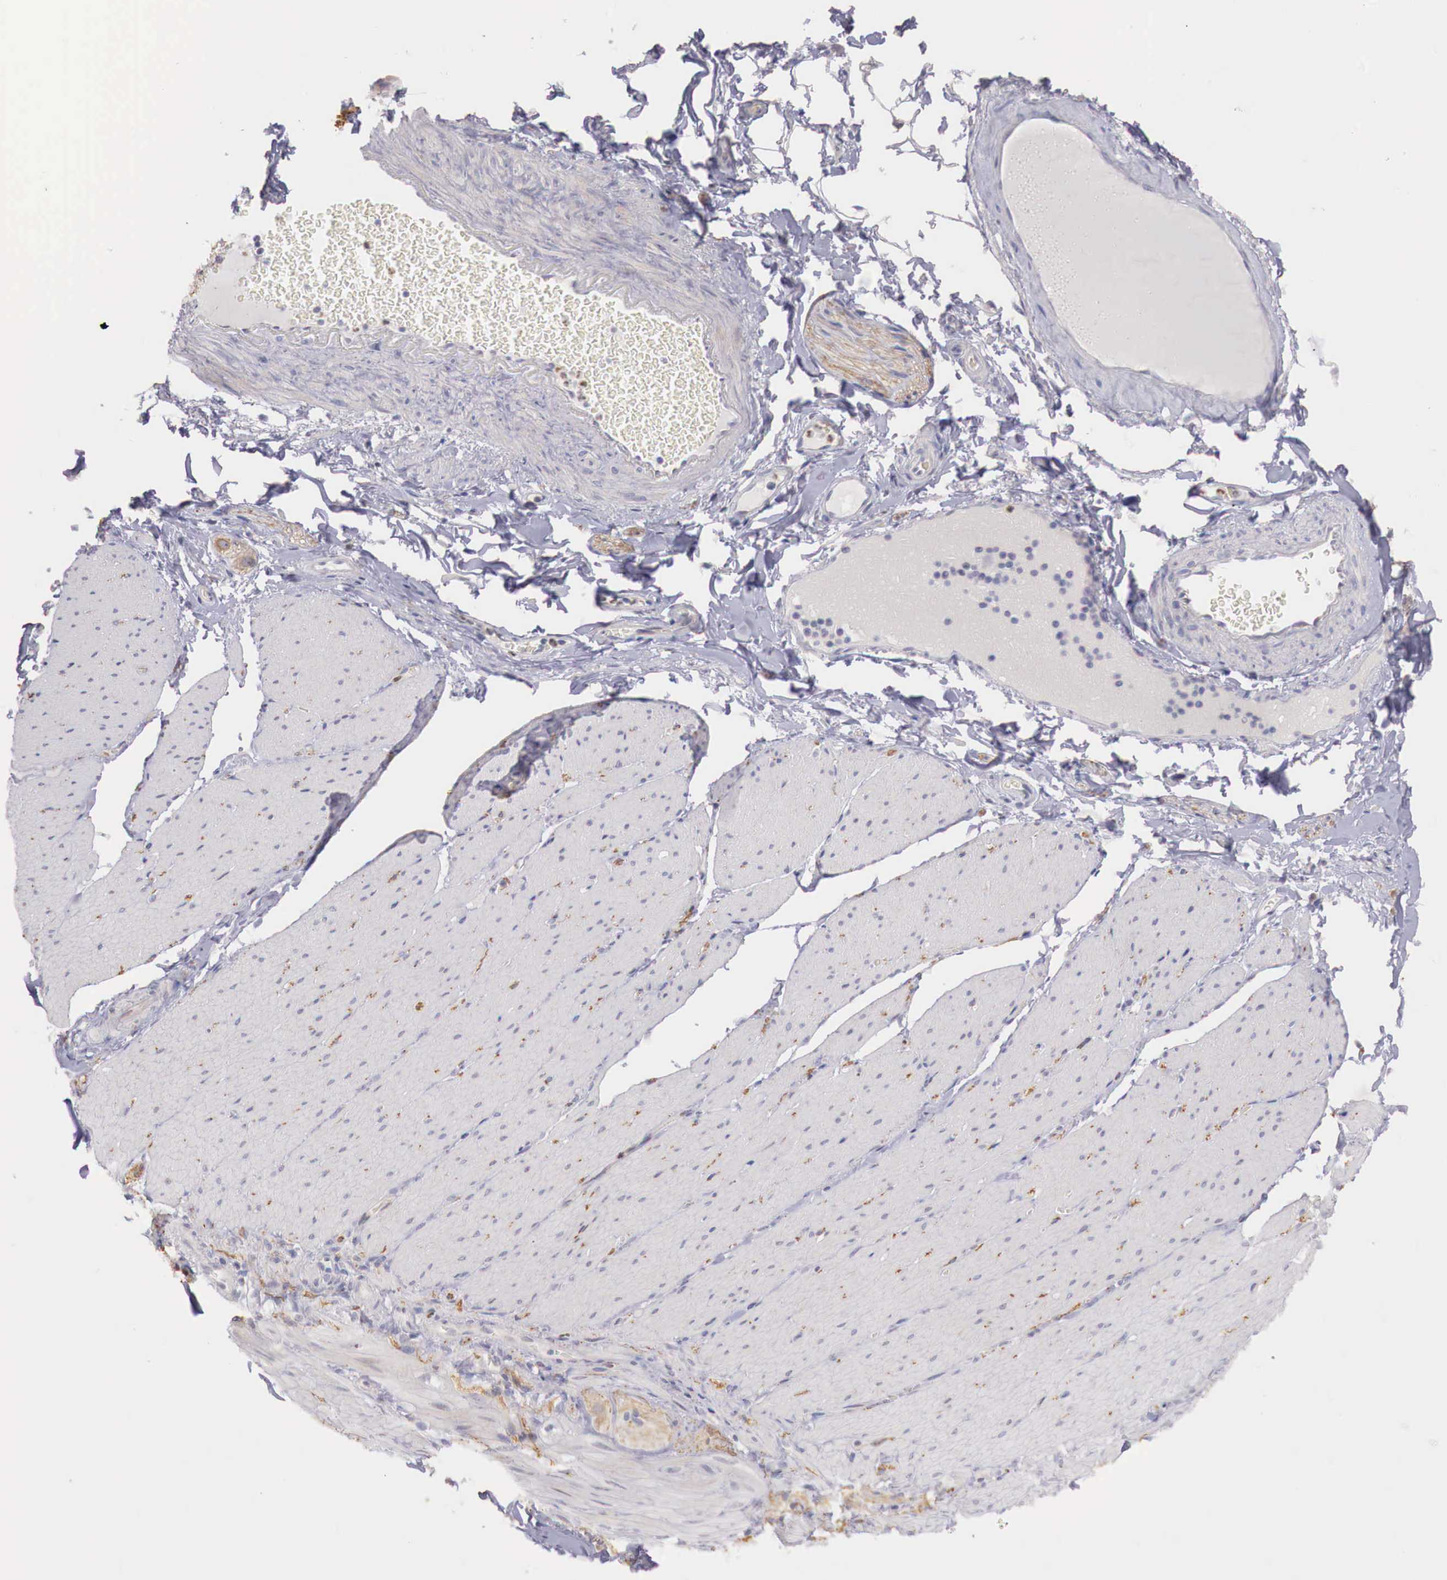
{"staining": {"intensity": "negative", "quantity": "none", "location": "none"}, "tissue": "adipose tissue", "cell_type": "Adipocytes", "image_type": "normal", "snomed": [{"axis": "morphology", "description": "Normal tissue, NOS"}, {"axis": "topography", "description": "Duodenum"}], "caption": "Human adipose tissue stained for a protein using immunohistochemistry (IHC) shows no staining in adipocytes.", "gene": "TRIM13", "patient": {"sex": "male", "age": 63}}